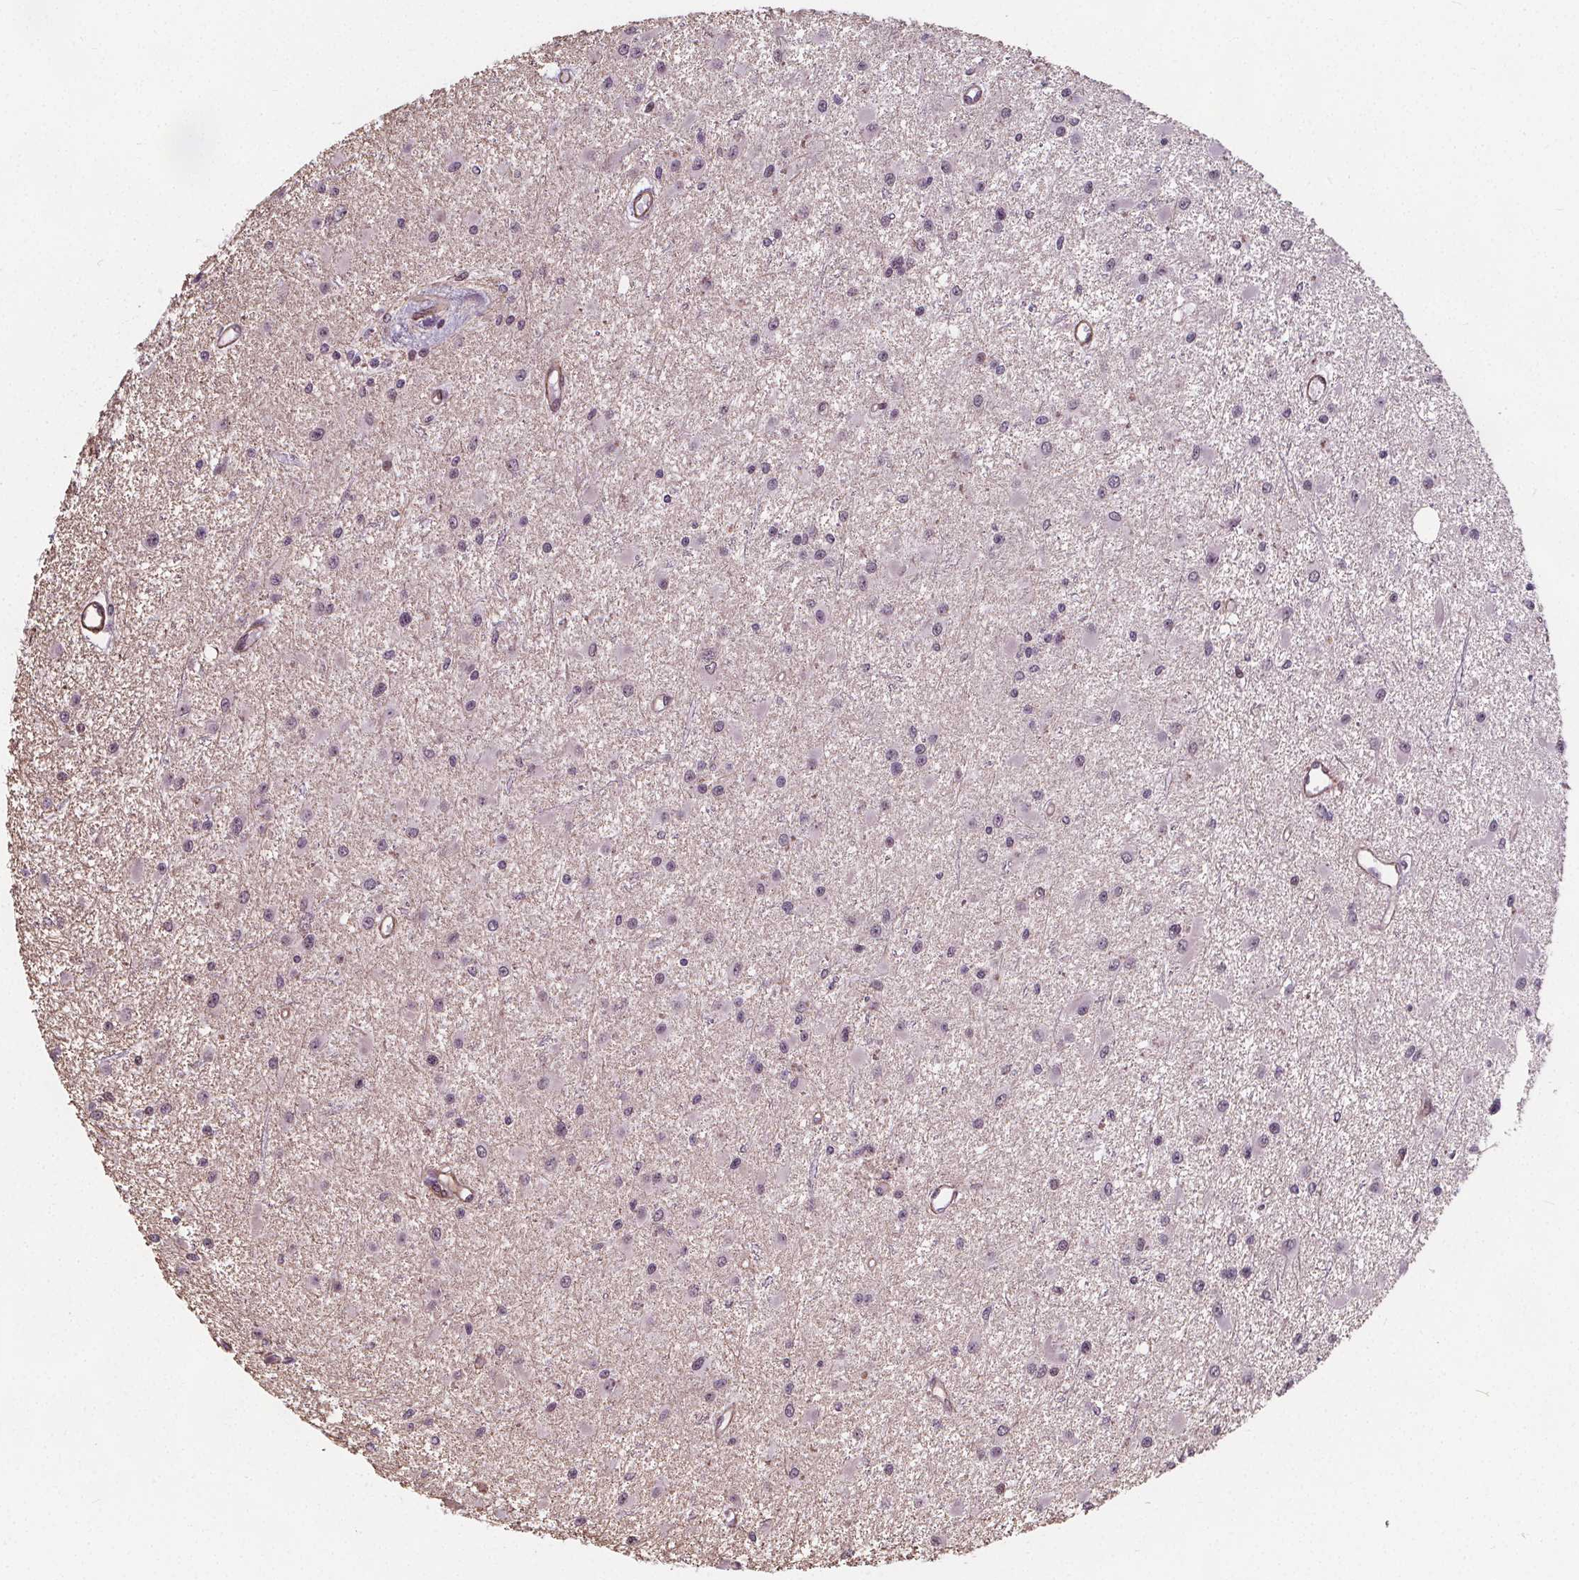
{"staining": {"intensity": "negative", "quantity": "none", "location": "none"}, "tissue": "glioma", "cell_type": "Tumor cells", "image_type": "cancer", "snomed": [{"axis": "morphology", "description": "Glioma, malignant, High grade"}, {"axis": "topography", "description": "Brain"}], "caption": "High magnification brightfield microscopy of high-grade glioma (malignant) stained with DAB (3,3'-diaminobenzidine) (brown) and counterstained with hematoxylin (blue): tumor cells show no significant staining.", "gene": "HAS1", "patient": {"sex": "male", "age": 54}}